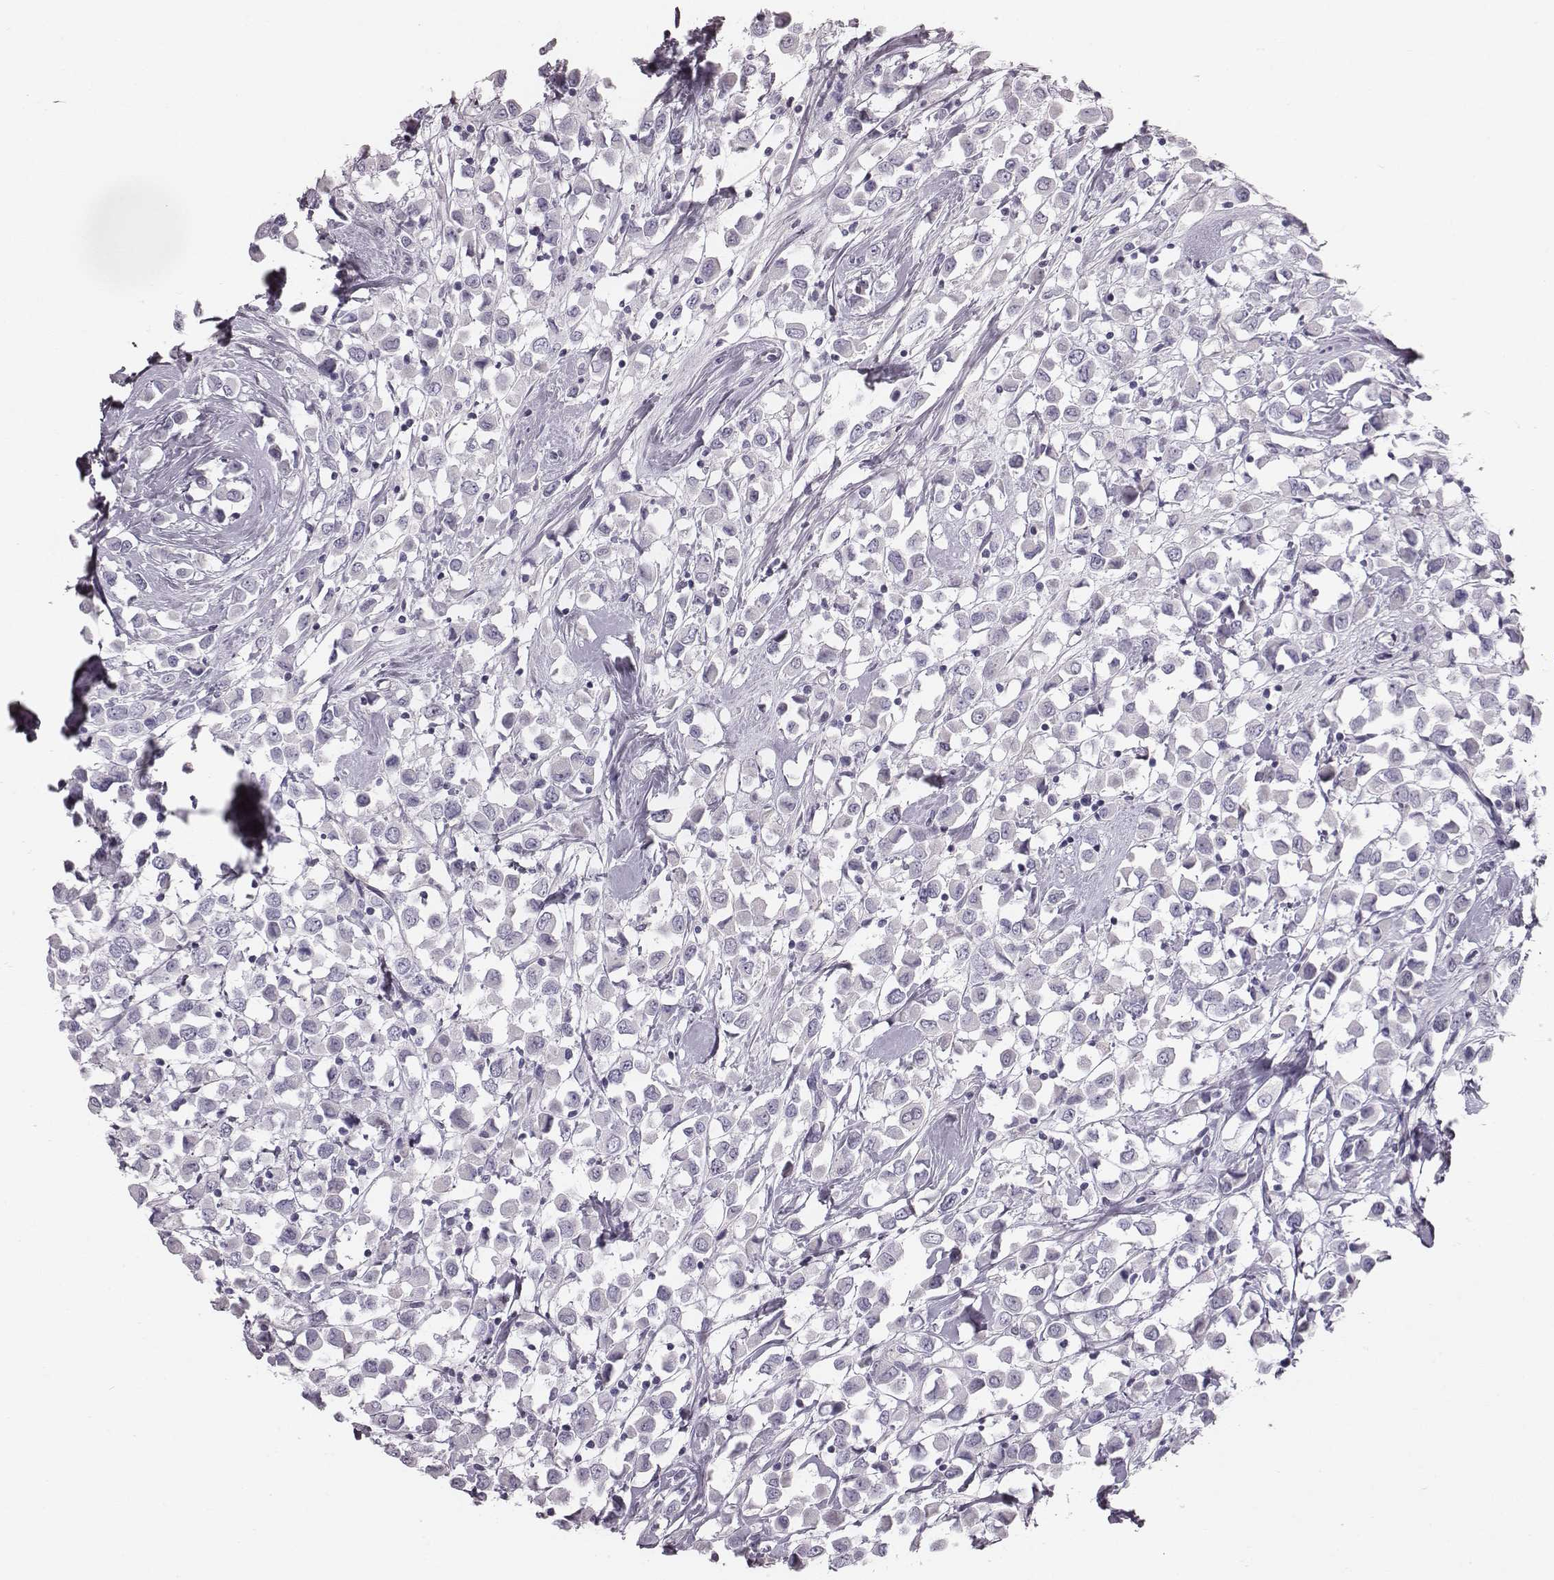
{"staining": {"intensity": "negative", "quantity": "none", "location": "none"}, "tissue": "breast cancer", "cell_type": "Tumor cells", "image_type": "cancer", "snomed": [{"axis": "morphology", "description": "Duct carcinoma"}, {"axis": "topography", "description": "Breast"}], "caption": "Tumor cells are negative for protein expression in human infiltrating ductal carcinoma (breast).", "gene": "CRISP1", "patient": {"sex": "female", "age": 61}}